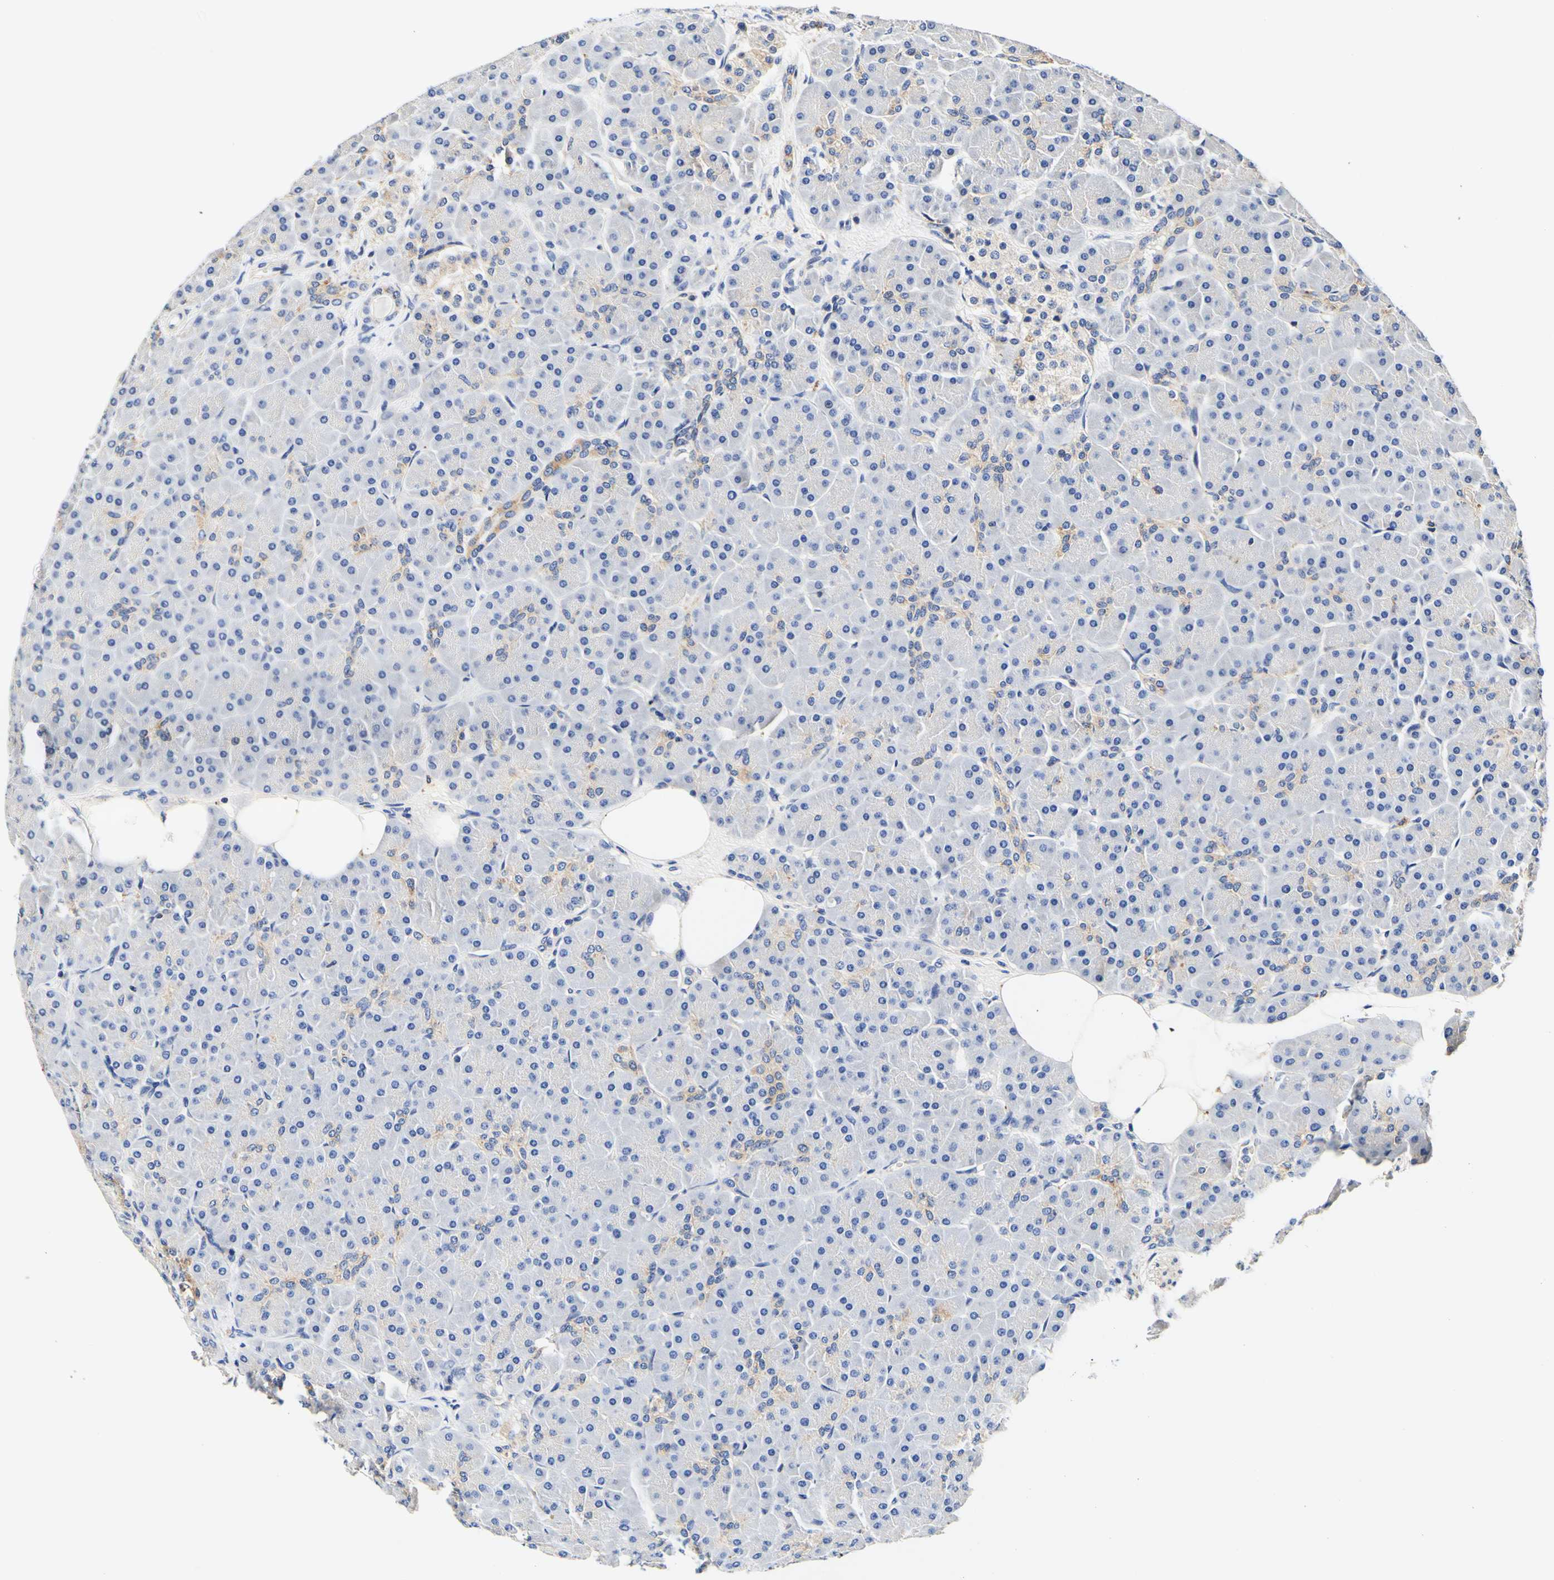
{"staining": {"intensity": "weak", "quantity": "25%-75%", "location": "cytoplasmic/membranous"}, "tissue": "pancreas", "cell_type": "Exocrine glandular cells", "image_type": "normal", "snomed": [{"axis": "morphology", "description": "Normal tissue, NOS"}, {"axis": "topography", "description": "Pancreas"}], "caption": "Immunohistochemistry (IHC) (DAB (3,3'-diaminobenzidine)) staining of normal pancreas exhibits weak cytoplasmic/membranous protein expression in about 25%-75% of exocrine glandular cells.", "gene": "CAMK4", "patient": {"sex": "male", "age": 66}}